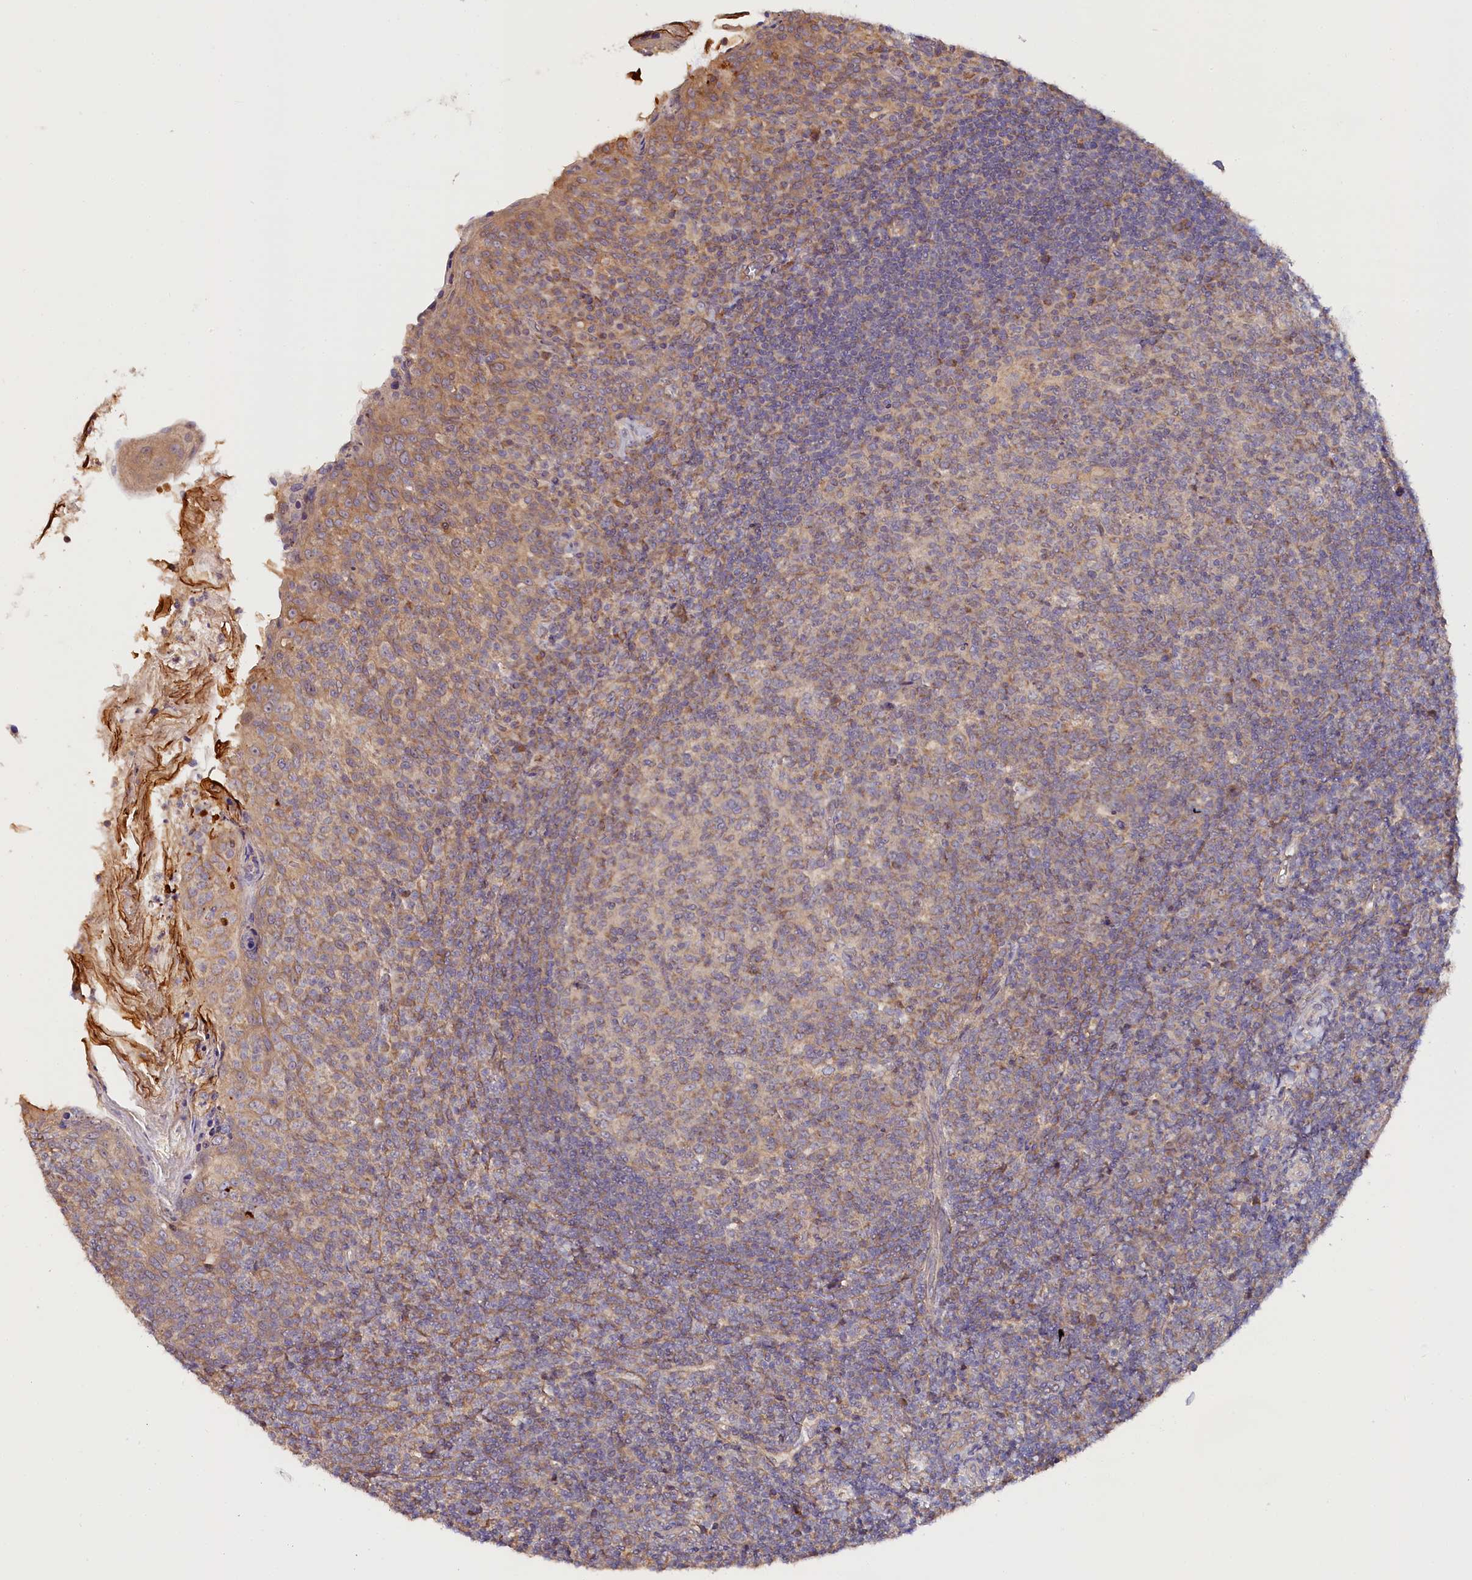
{"staining": {"intensity": "negative", "quantity": "none", "location": "none"}, "tissue": "tonsil", "cell_type": "Germinal center cells", "image_type": "normal", "snomed": [{"axis": "morphology", "description": "Normal tissue, NOS"}, {"axis": "topography", "description": "Tonsil"}], "caption": "High magnification brightfield microscopy of unremarkable tonsil stained with DAB (3,3'-diaminobenzidine) (brown) and counterstained with hematoxylin (blue): germinal center cells show no significant staining. (DAB (3,3'-diaminobenzidine) IHC with hematoxylin counter stain).", "gene": "KATNB1", "patient": {"sex": "female", "age": 10}}